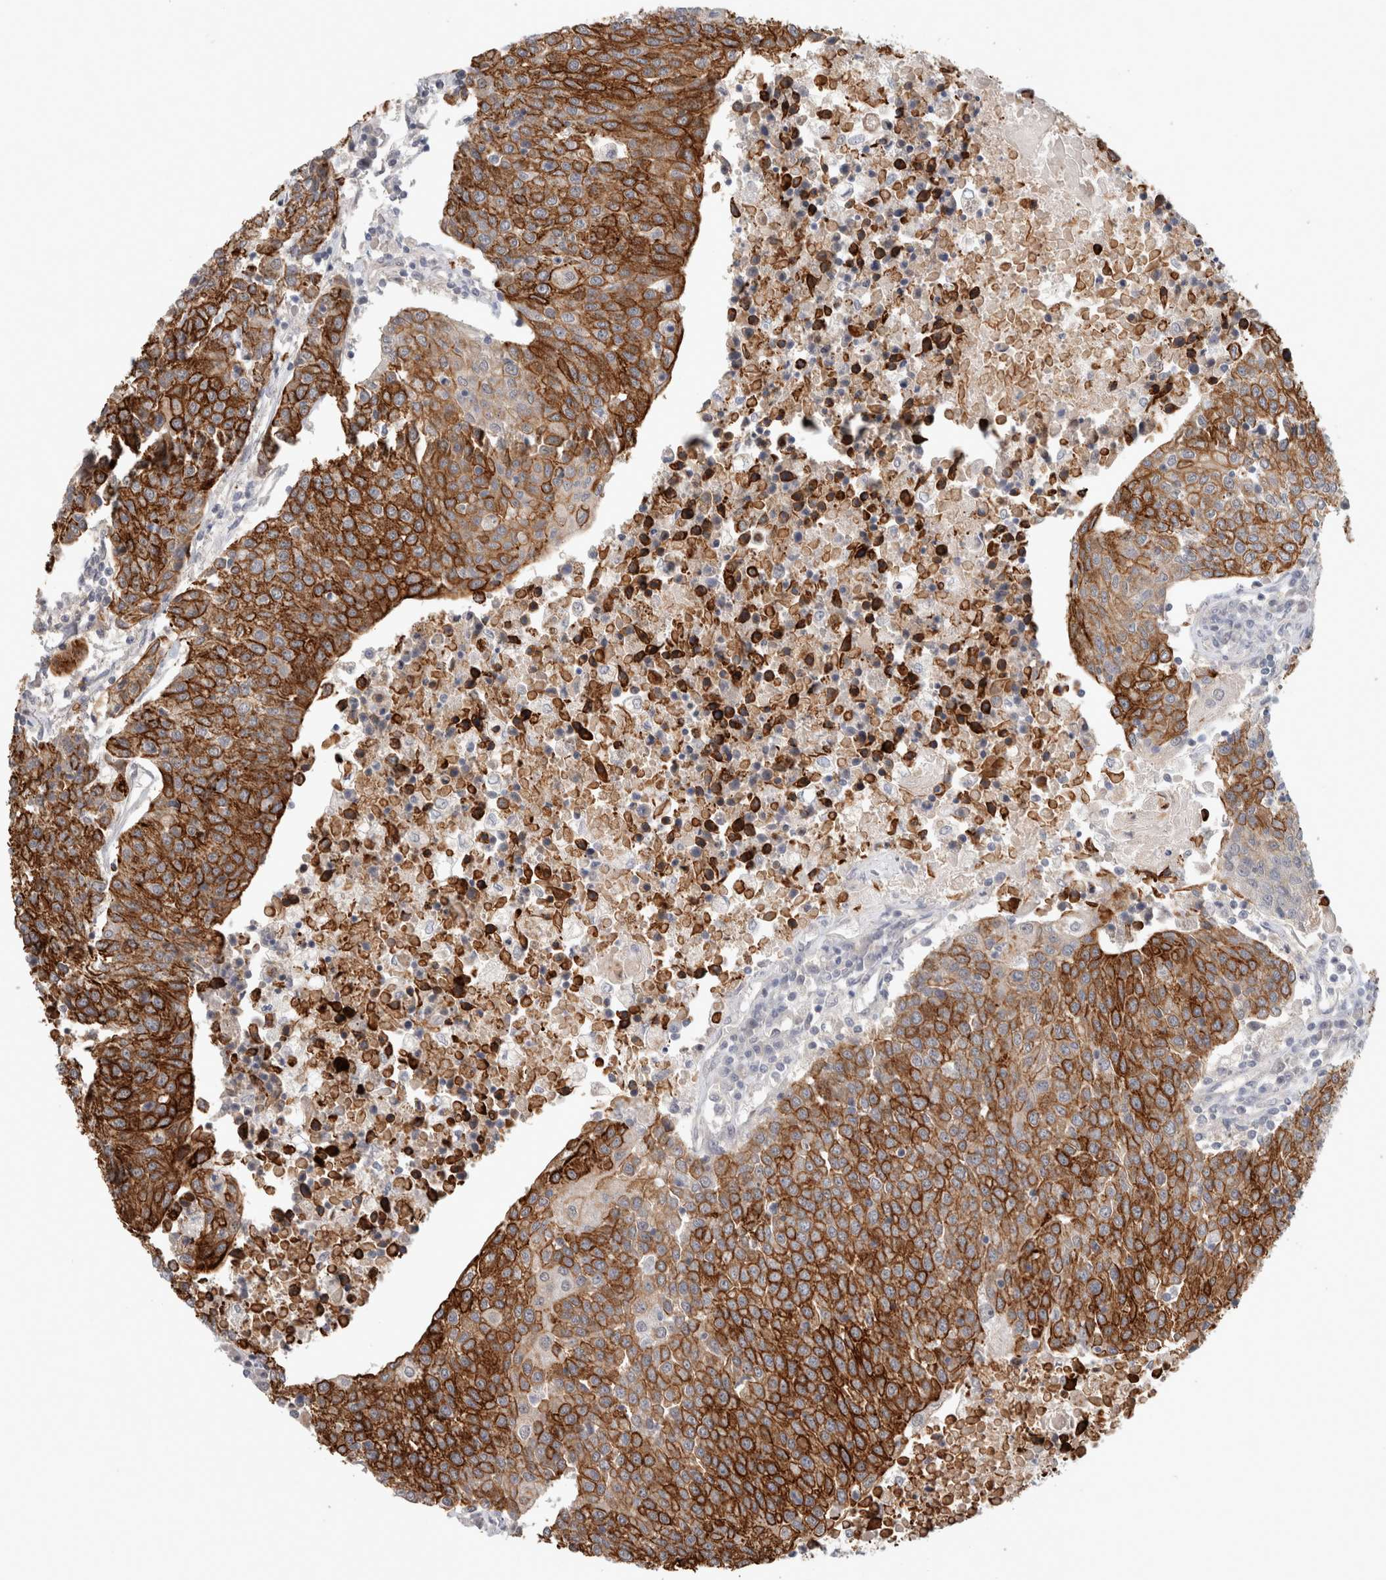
{"staining": {"intensity": "strong", "quantity": ">75%", "location": "cytoplasmic/membranous"}, "tissue": "urothelial cancer", "cell_type": "Tumor cells", "image_type": "cancer", "snomed": [{"axis": "morphology", "description": "Urothelial carcinoma, High grade"}, {"axis": "topography", "description": "Urinary bladder"}], "caption": "Urothelial cancer was stained to show a protein in brown. There is high levels of strong cytoplasmic/membranous positivity in approximately >75% of tumor cells.", "gene": "CRISPLD1", "patient": {"sex": "female", "age": 85}}